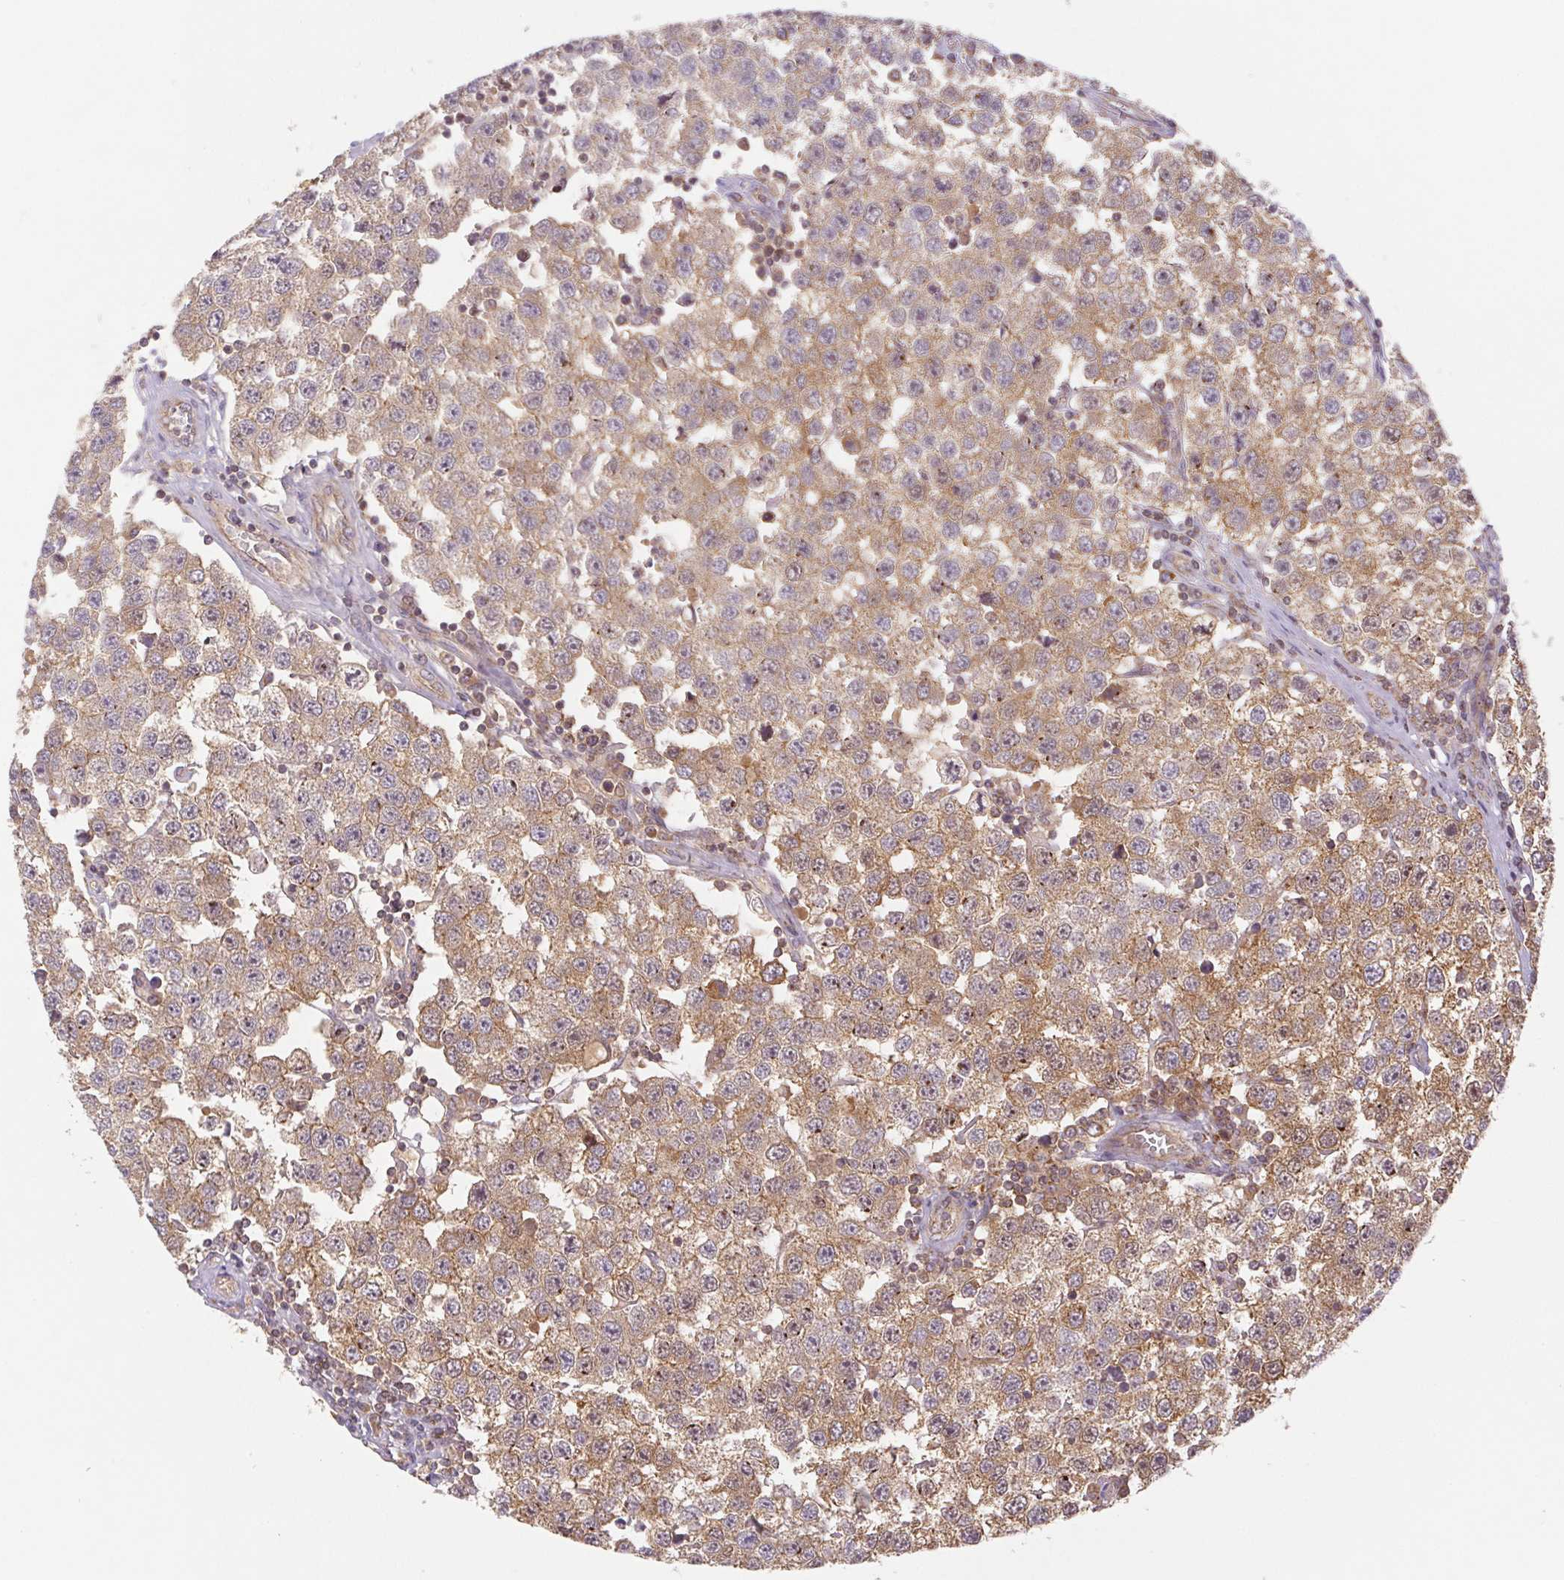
{"staining": {"intensity": "moderate", "quantity": ">75%", "location": "cytoplasmic/membranous"}, "tissue": "testis cancer", "cell_type": "Tumor cells", "image_type": "cancer", "snomed": [{"axis": "morphology", "description": "Seminoma, NOS"}, {"axis": "topography", "description": "Testis"}], "caption": "Tumor cells show medium levels of moderate cytoplasmic/membranous positivity in approximately >75% of cells in seminoma (testis).", "gene": "MTHFD1", "patient": {"sex": "male", "age": 34}}